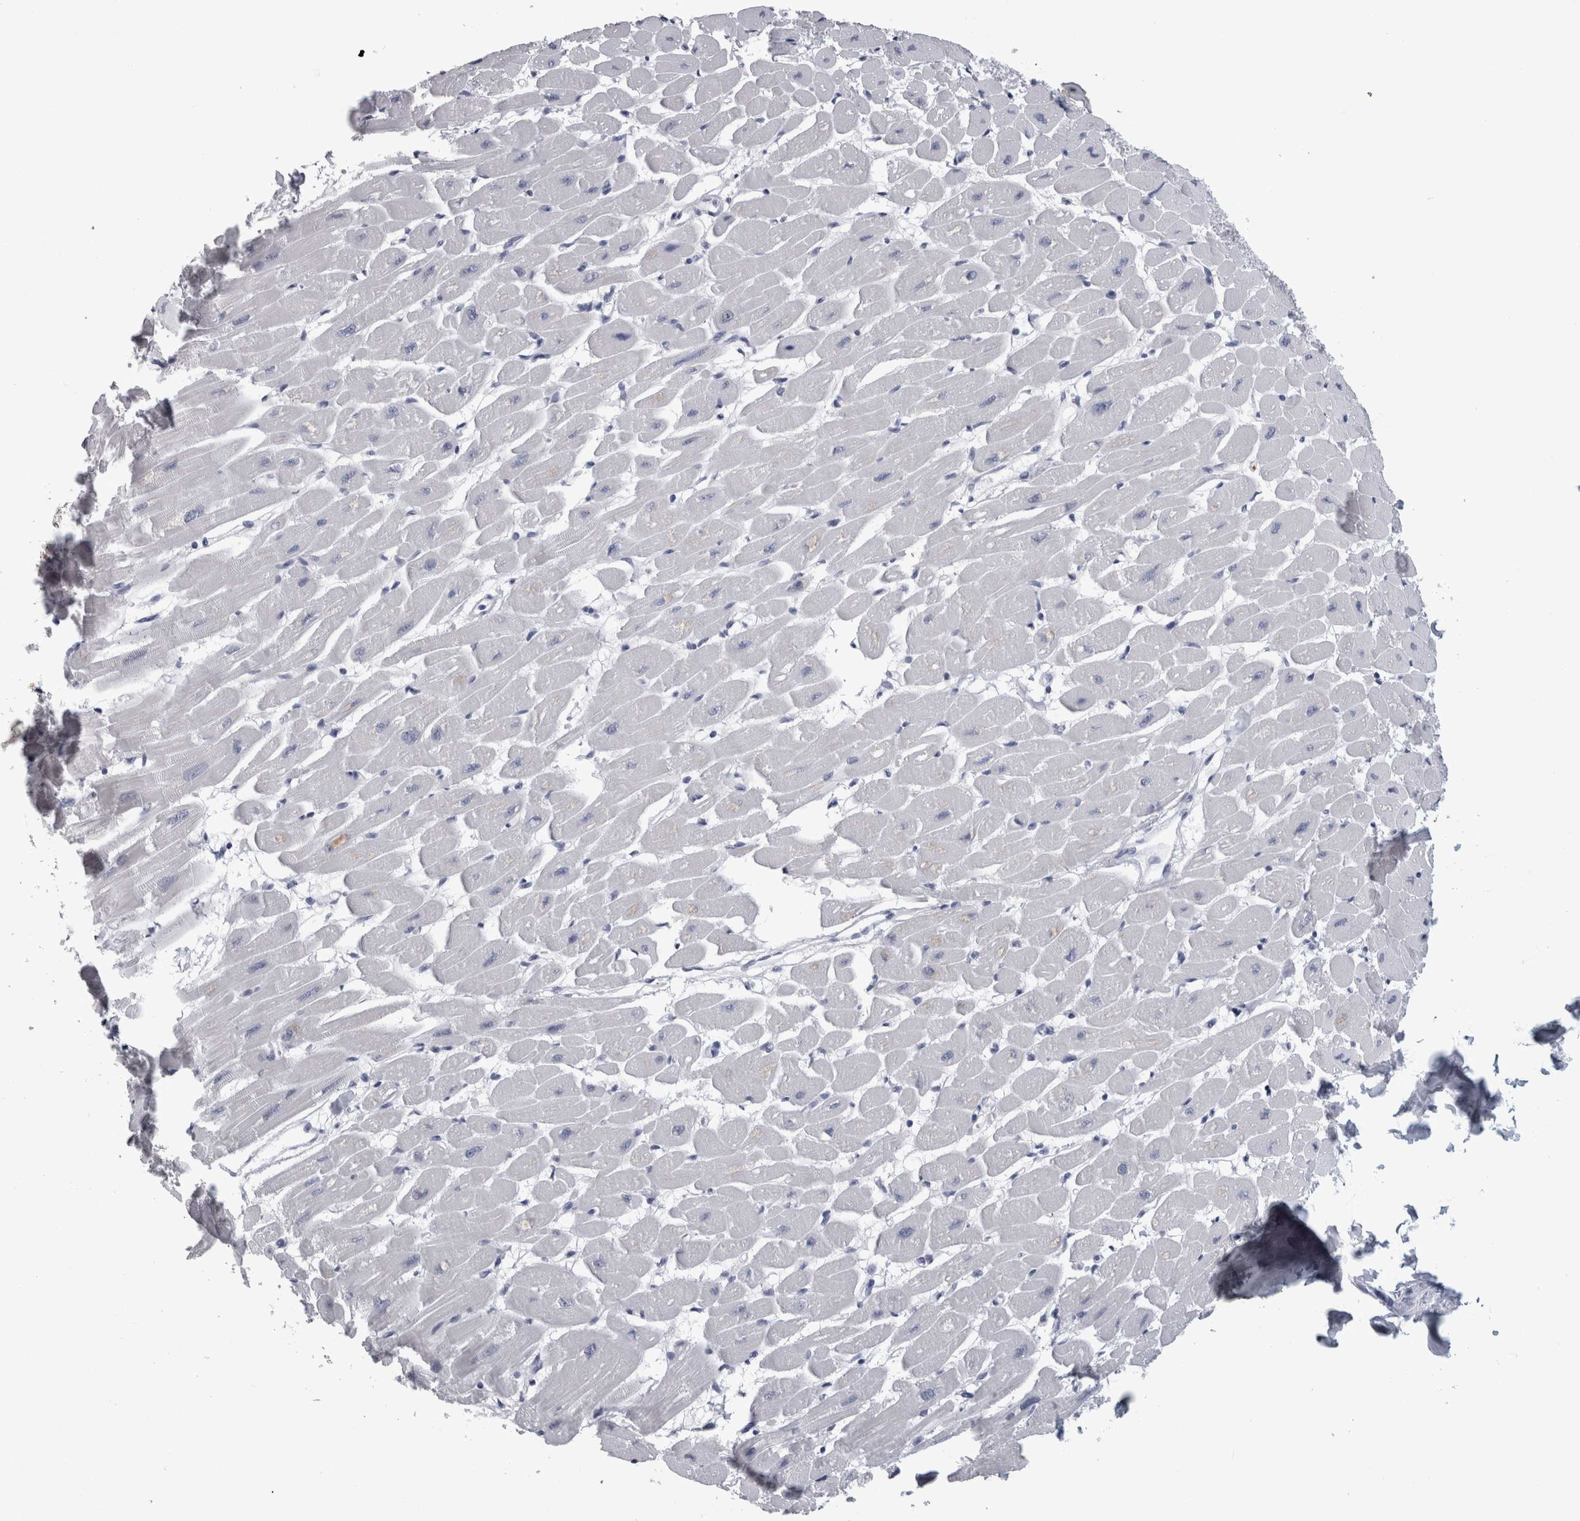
{"staining": {"intensity": "negative", "quantity": "none", "location": "none"}, "tissue": "heart muscle", "cell_type": "Cardiomyocytes", "image_type": "normal", "snomed": [{"axis": "morphology", "description": "Normal tissue, NOS"}, {"axis": "topography", "description": "Heart"}], "caption": "IHC of normal human heart muscle shows no positivity in cardiomyocytes.", "gene": "ALDH8A1", "patient": {"sex": "female", "age": 54}}